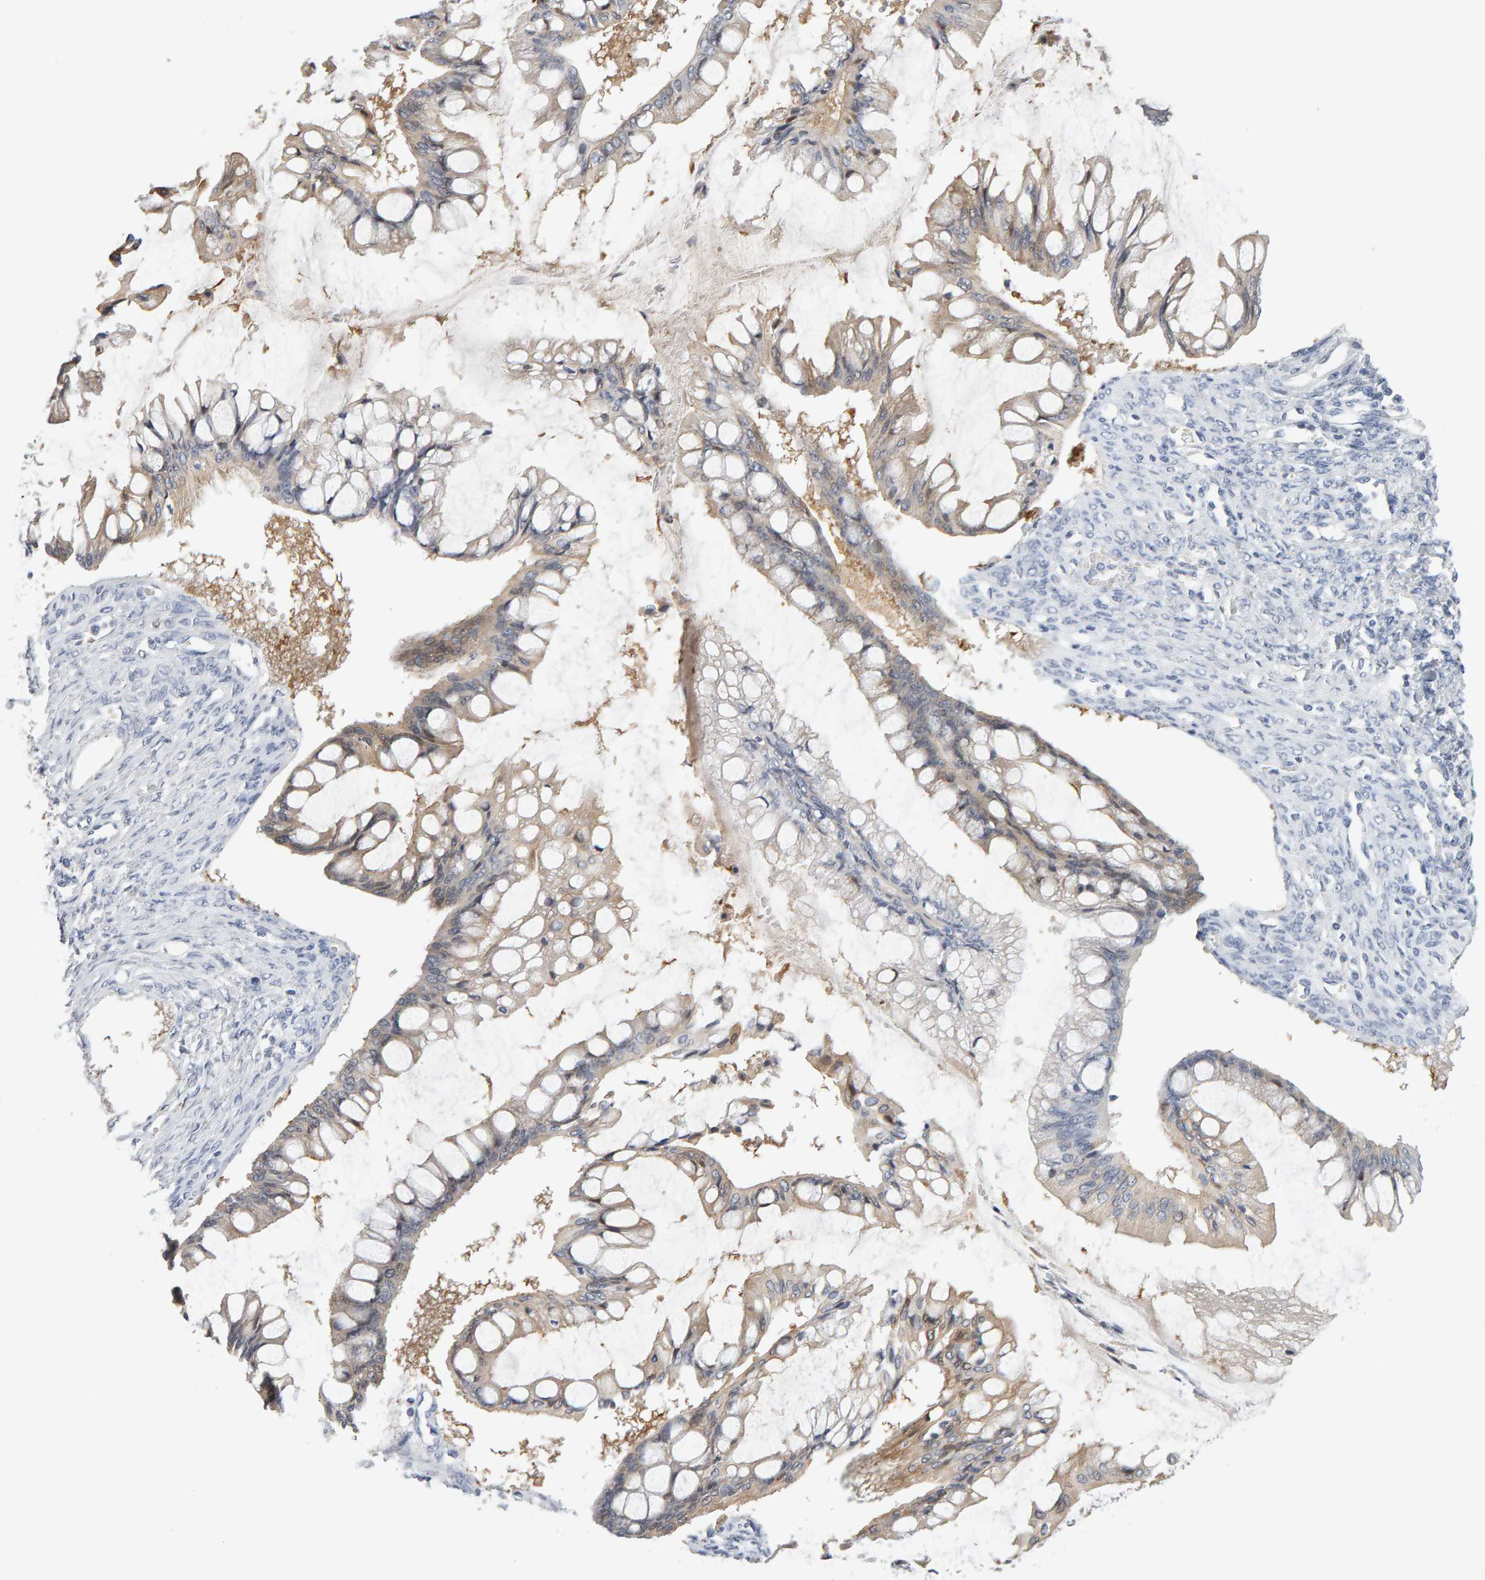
{"staining": {"intensity": "weak", "quantity": "25%-75%", "location": "cytoplasmic/membranous"}, "tissue": "ovarian cancer", "cell_type": "Tumor cells", "image_type": "cancer", "snomed": [{"axis": "morphology", "description": "Cystadenocarcinoma, mucinous, NOS"}, {"axis": "topography", "description": "Ovary"}], "caption": "Protein analysis of mucinous cystadenocarcinoma (ovarian) tissue reveals weak cytoplasmic/membranous expression in about 25%-75% of tumor cells.", "gene": "CTH", "patient": {"sex": "female", "age": 73}}